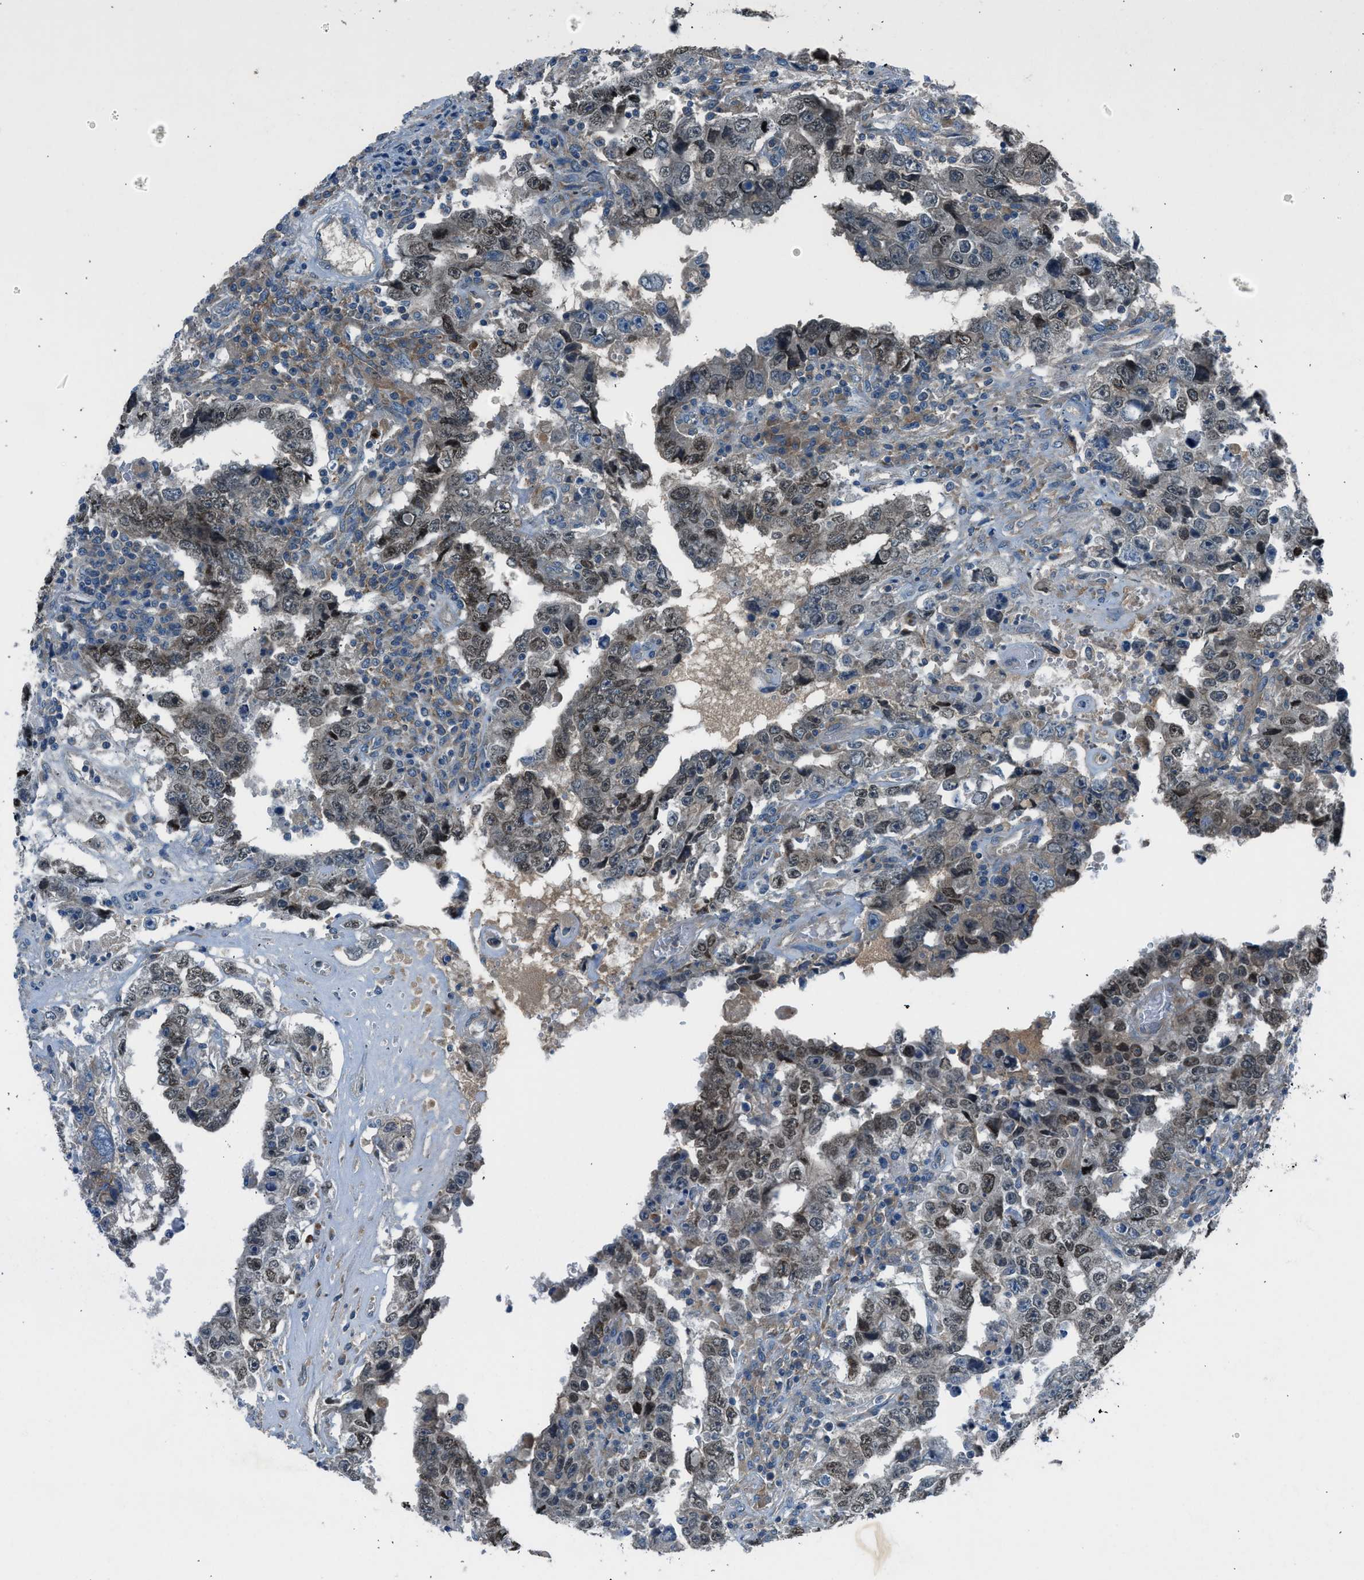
{"staining": {"intensity": "weak", "quantity": "25%-75%", "location": "cytoplasmic/membranous,nuclear"}, "tissue": "testis cancer", "cell_type": "Tumor cells", "image_type": "cancer", "snomed": [{"axis": "morphology", "description": "Carcinoma, Embryonal, NOS"}, {"axis": "topography", "description": "Testis"}], "caption": "Testis embryonal carcinoma stained with immunohistochemistry displays weak cytoplasmic/membranous and nuclear expression in approximately 25%-75% of tumor cells.", "gene": "BMP1", "patient": {"sex": "male", "age": 26}}